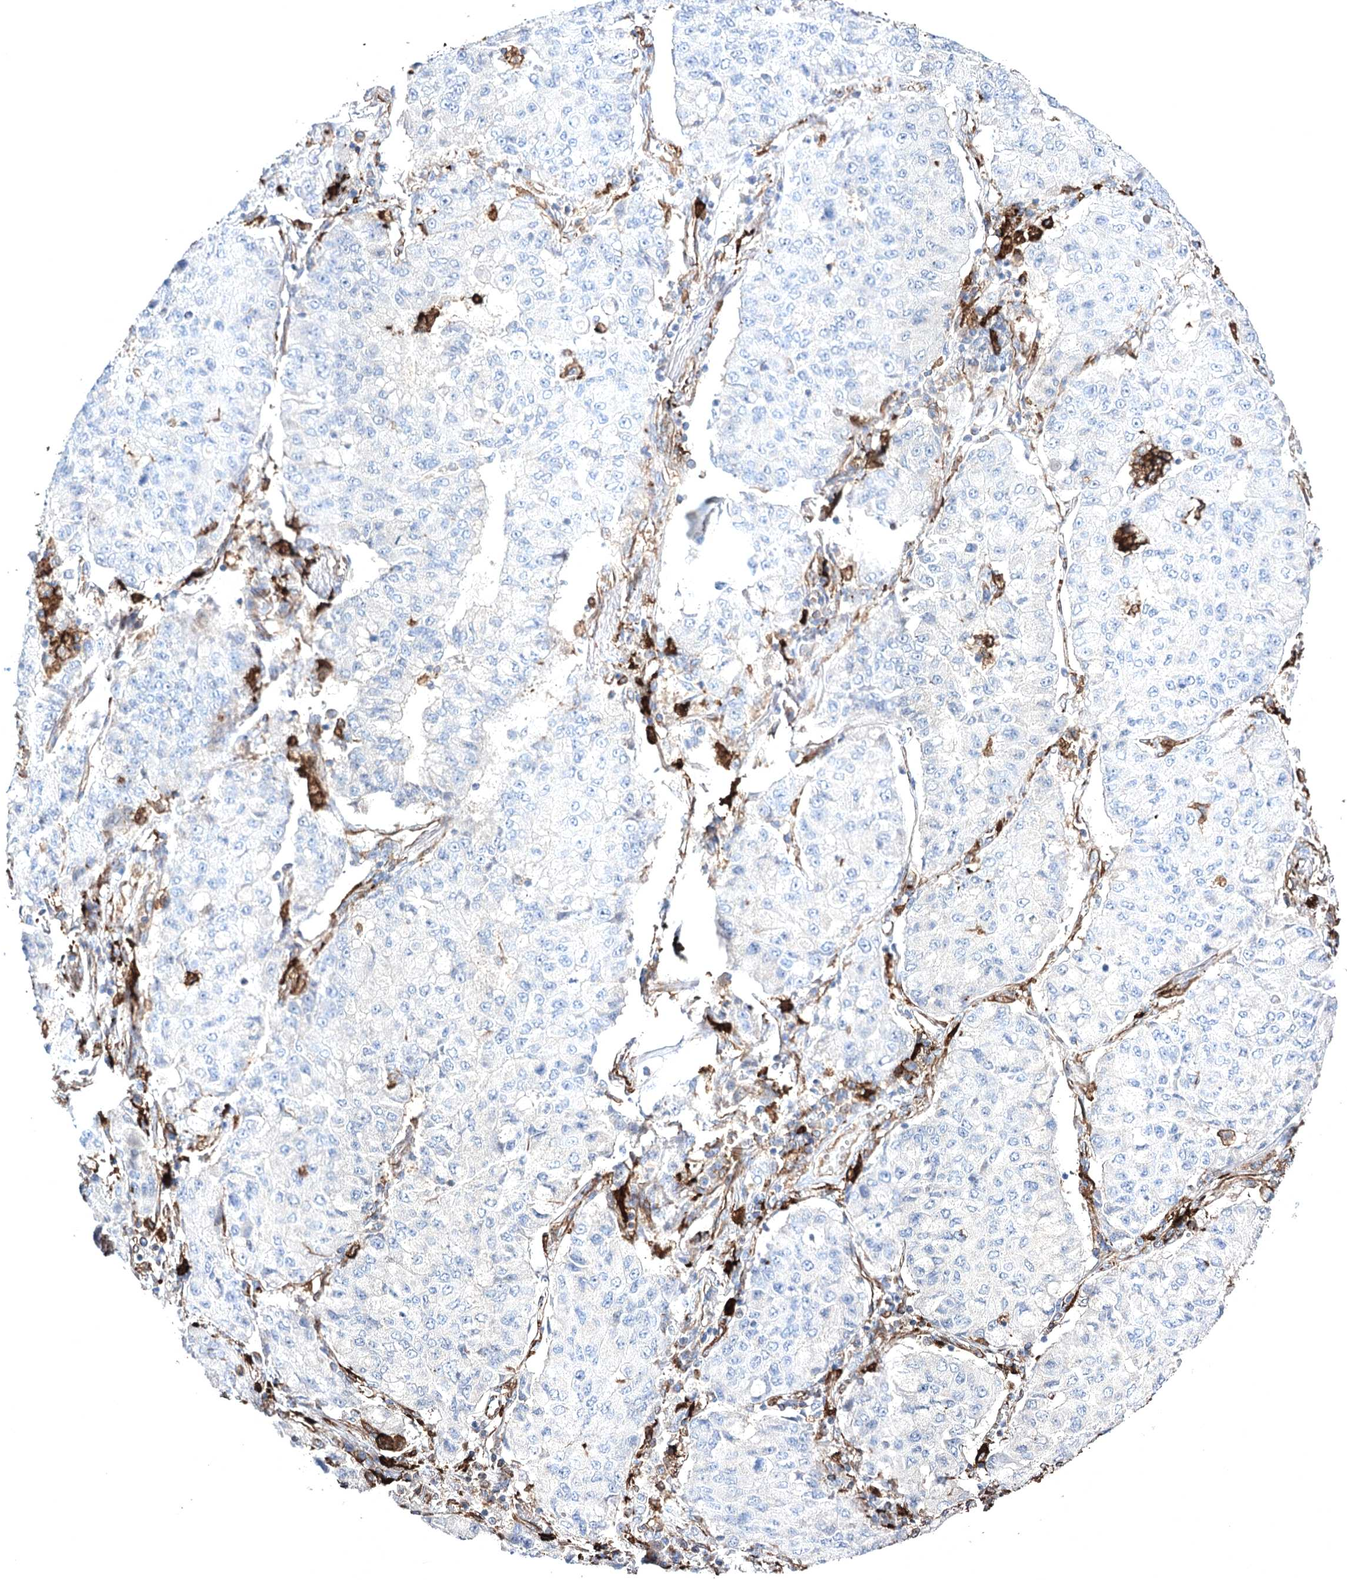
{"staining": {"intensity": "negative", "quantity": "none", "location": "none"}, "tissue": "lung cancer", "cell_type": "Tumor cells", "image_type": "cancer", "snomed": [{"axis": "morphology", "description": "Squamous cell carcinoma, NOS"}, {"axis": "topography", "description": "Lung"}], "caption": "Micrograph shows no protein staining in tumor cells of lung cancer (squamous cell carcinoma) tissue.", "gene": "CLEC4M", "patient": {"sex": "male", "age": 74}}